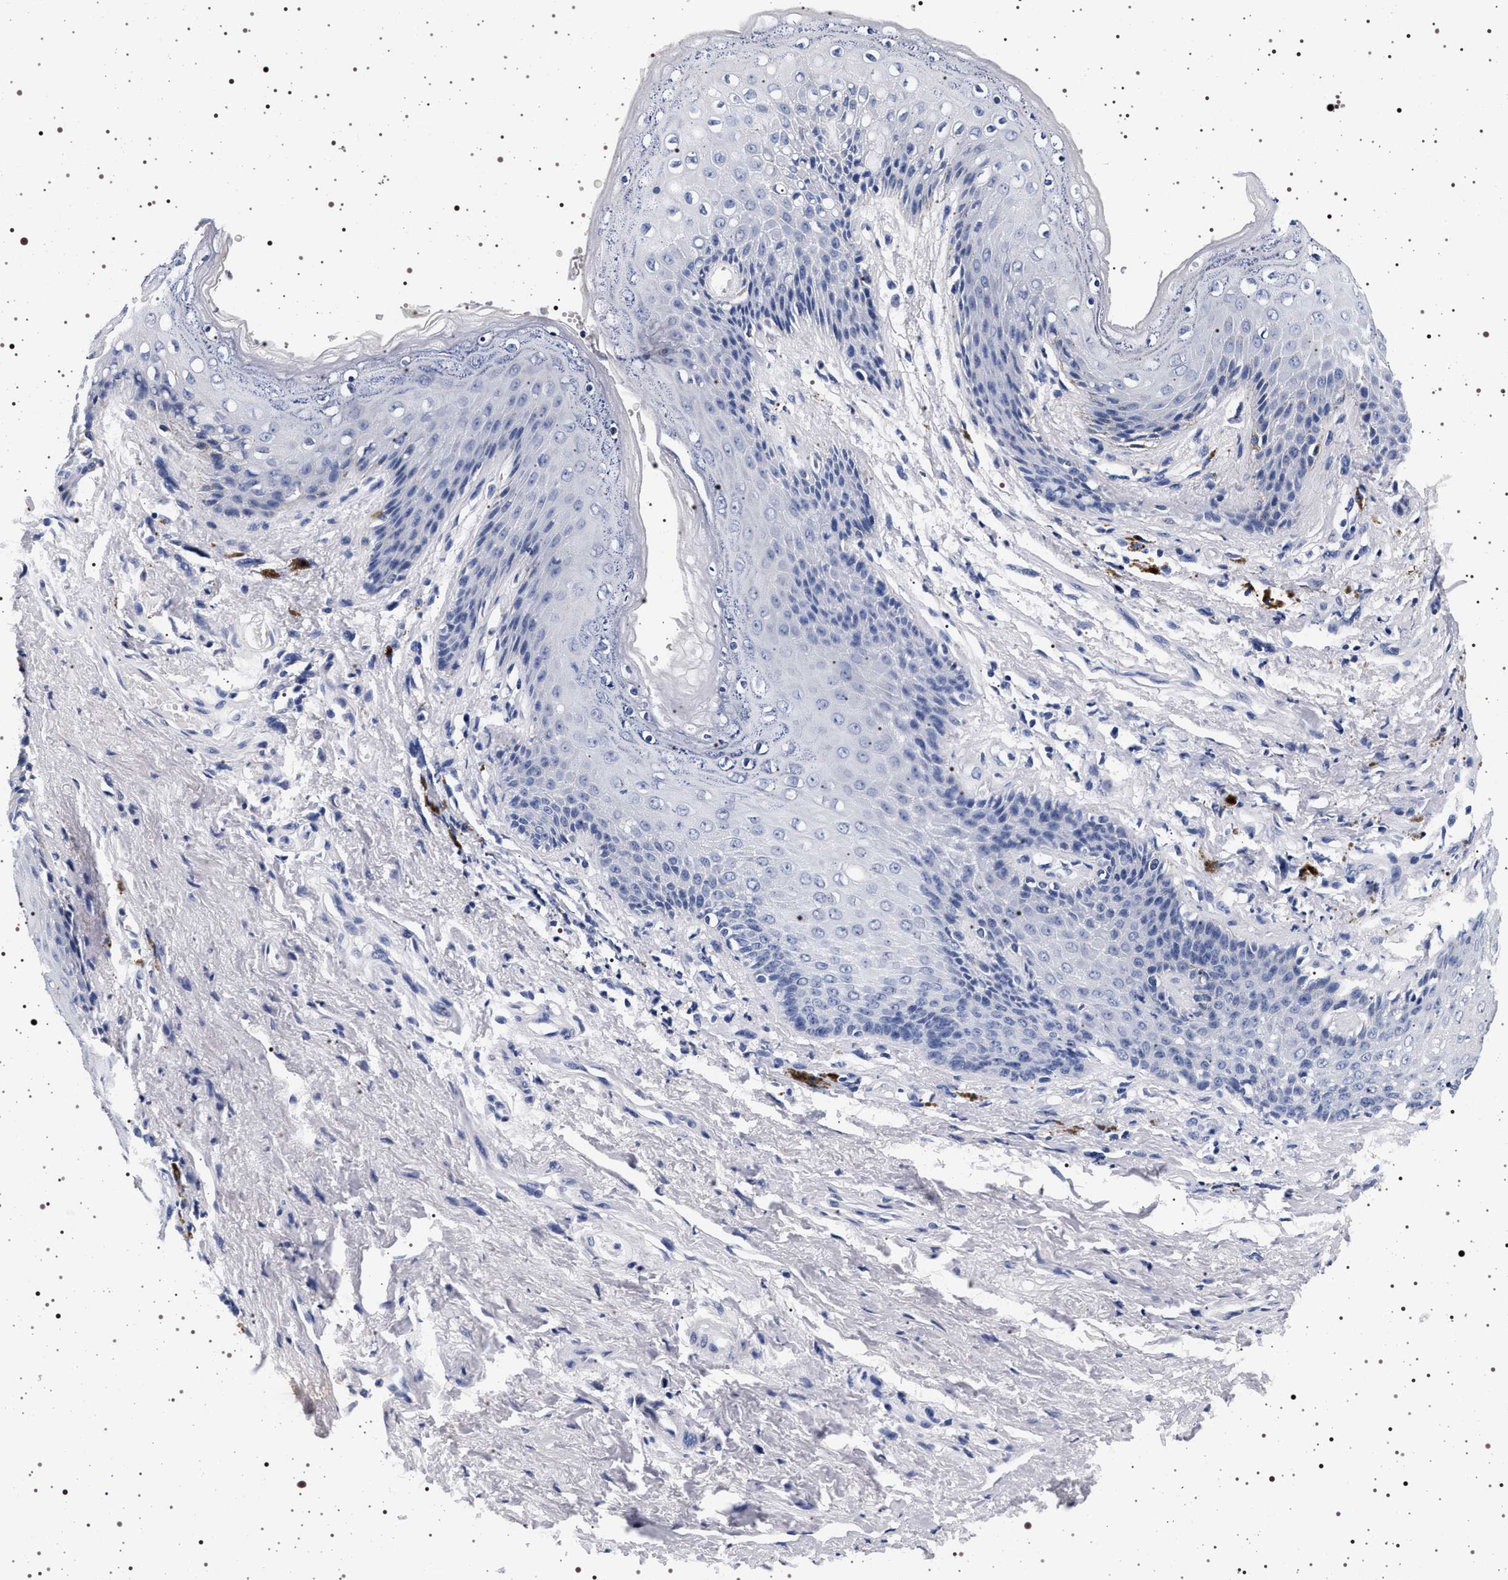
{"staining": {"intensity": "negative", "quantity": "none", "location": "none"}, "tissue": "skin", "cell_type": "Epidermal cells", "image_type": "normal", "snomed": [{"axis": "morphology", "description": "Normal tissue, NOS"}, {"axis": "topography", "description": "Anal"}], "caption": "An immunohistochemistry photomicrograph of normal skin is shown. There is no staining in epidermal cells of skin.", "gene": "MAPK10", "patient": {"sex": "female", "age": 46}}